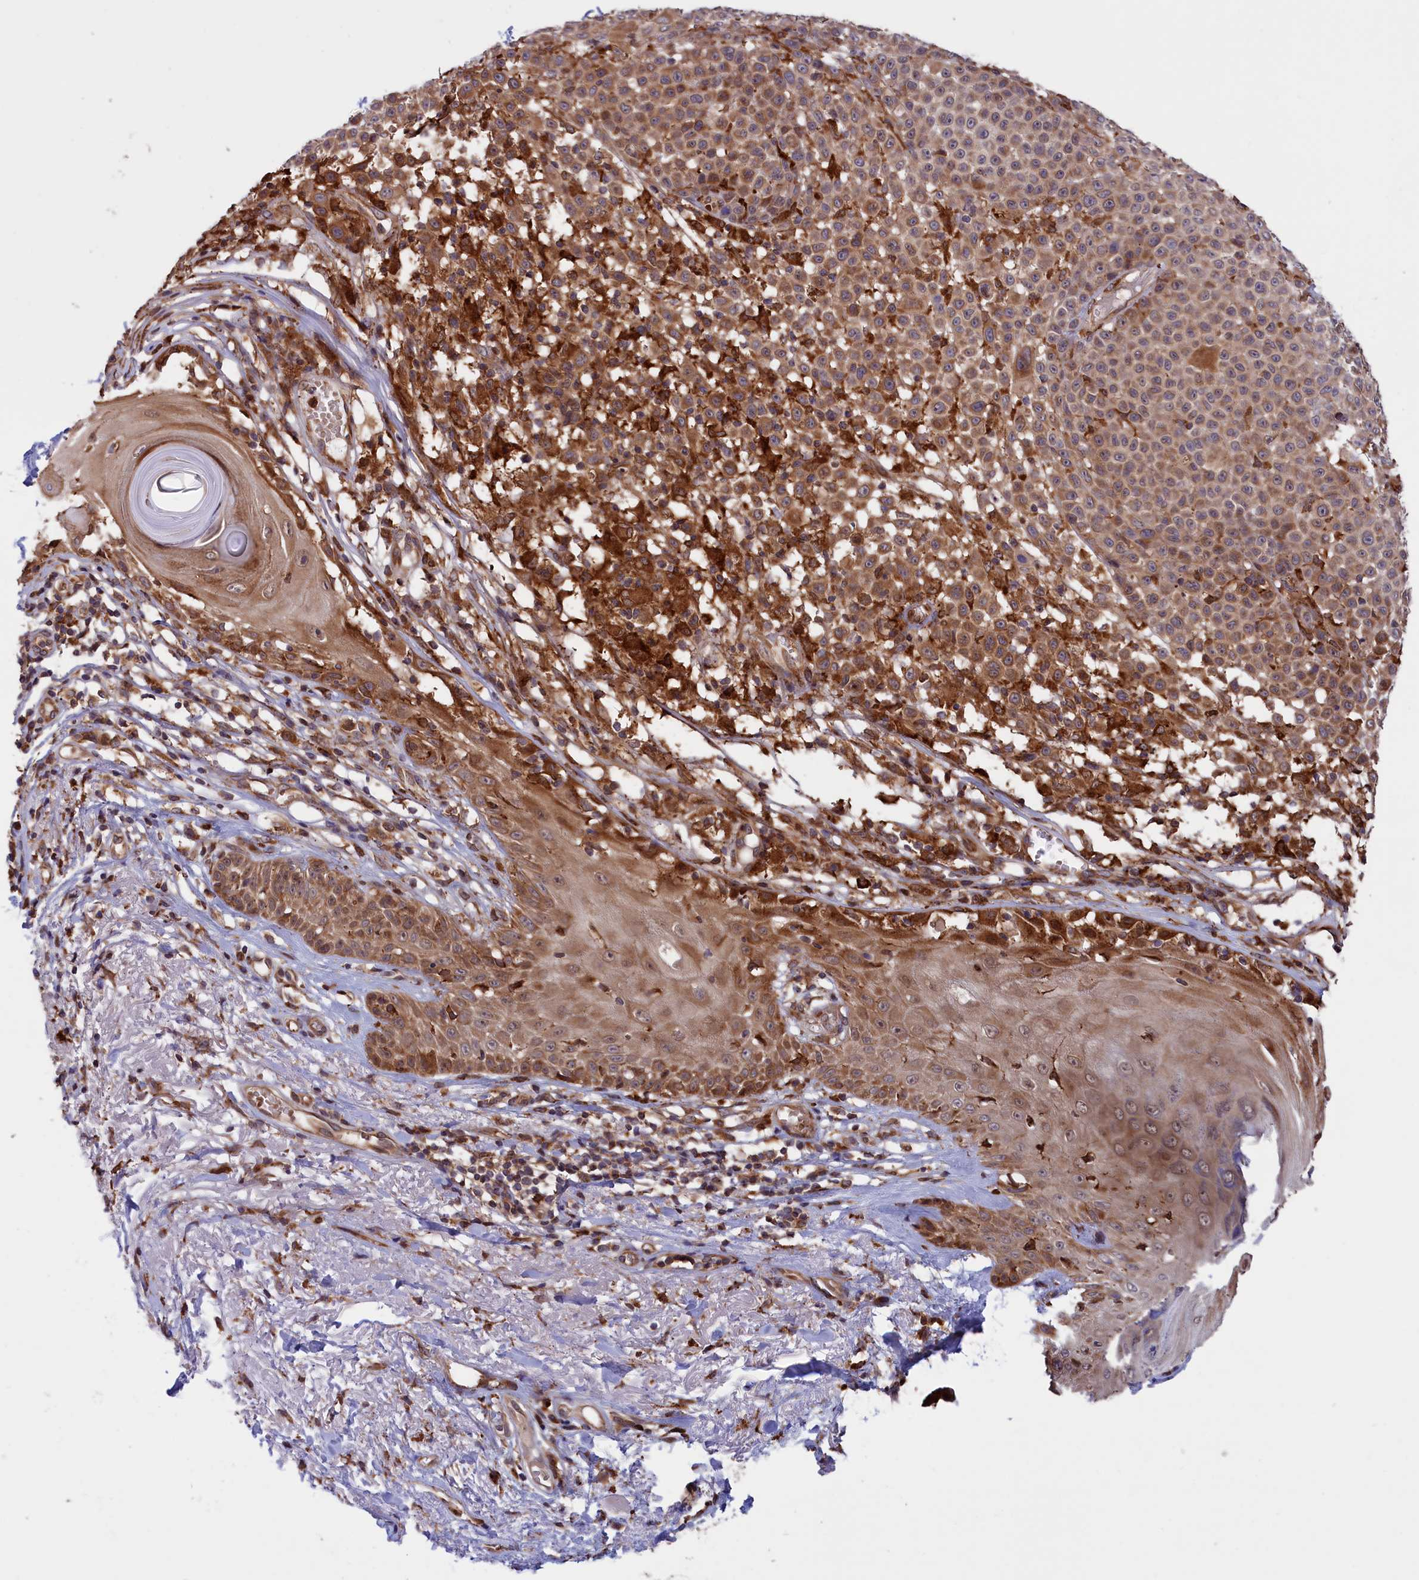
{"staining": {"intensity": "moderate", "quantity": ">75%", "location": "cytoplasmic/membranous"}, "tissue": "melanoma", "cell_type": "Tumor cells", "image_type": "cancer", "snomed": [{"axis": "morphology", "description": "Malignant melanoma, NOS"}, {"axis": "topography", "description": "Skin"}], "caption": "Immunohistochemical staining of human melanoma displays medium levels of moderate cytoplasmic/membranous protein expression in about >75% of tumor cells. (IHC, brightfield microscopy, high magnification).", "gene": "PLA2G4C", "patient": {"sex": "female", "age": 94}}